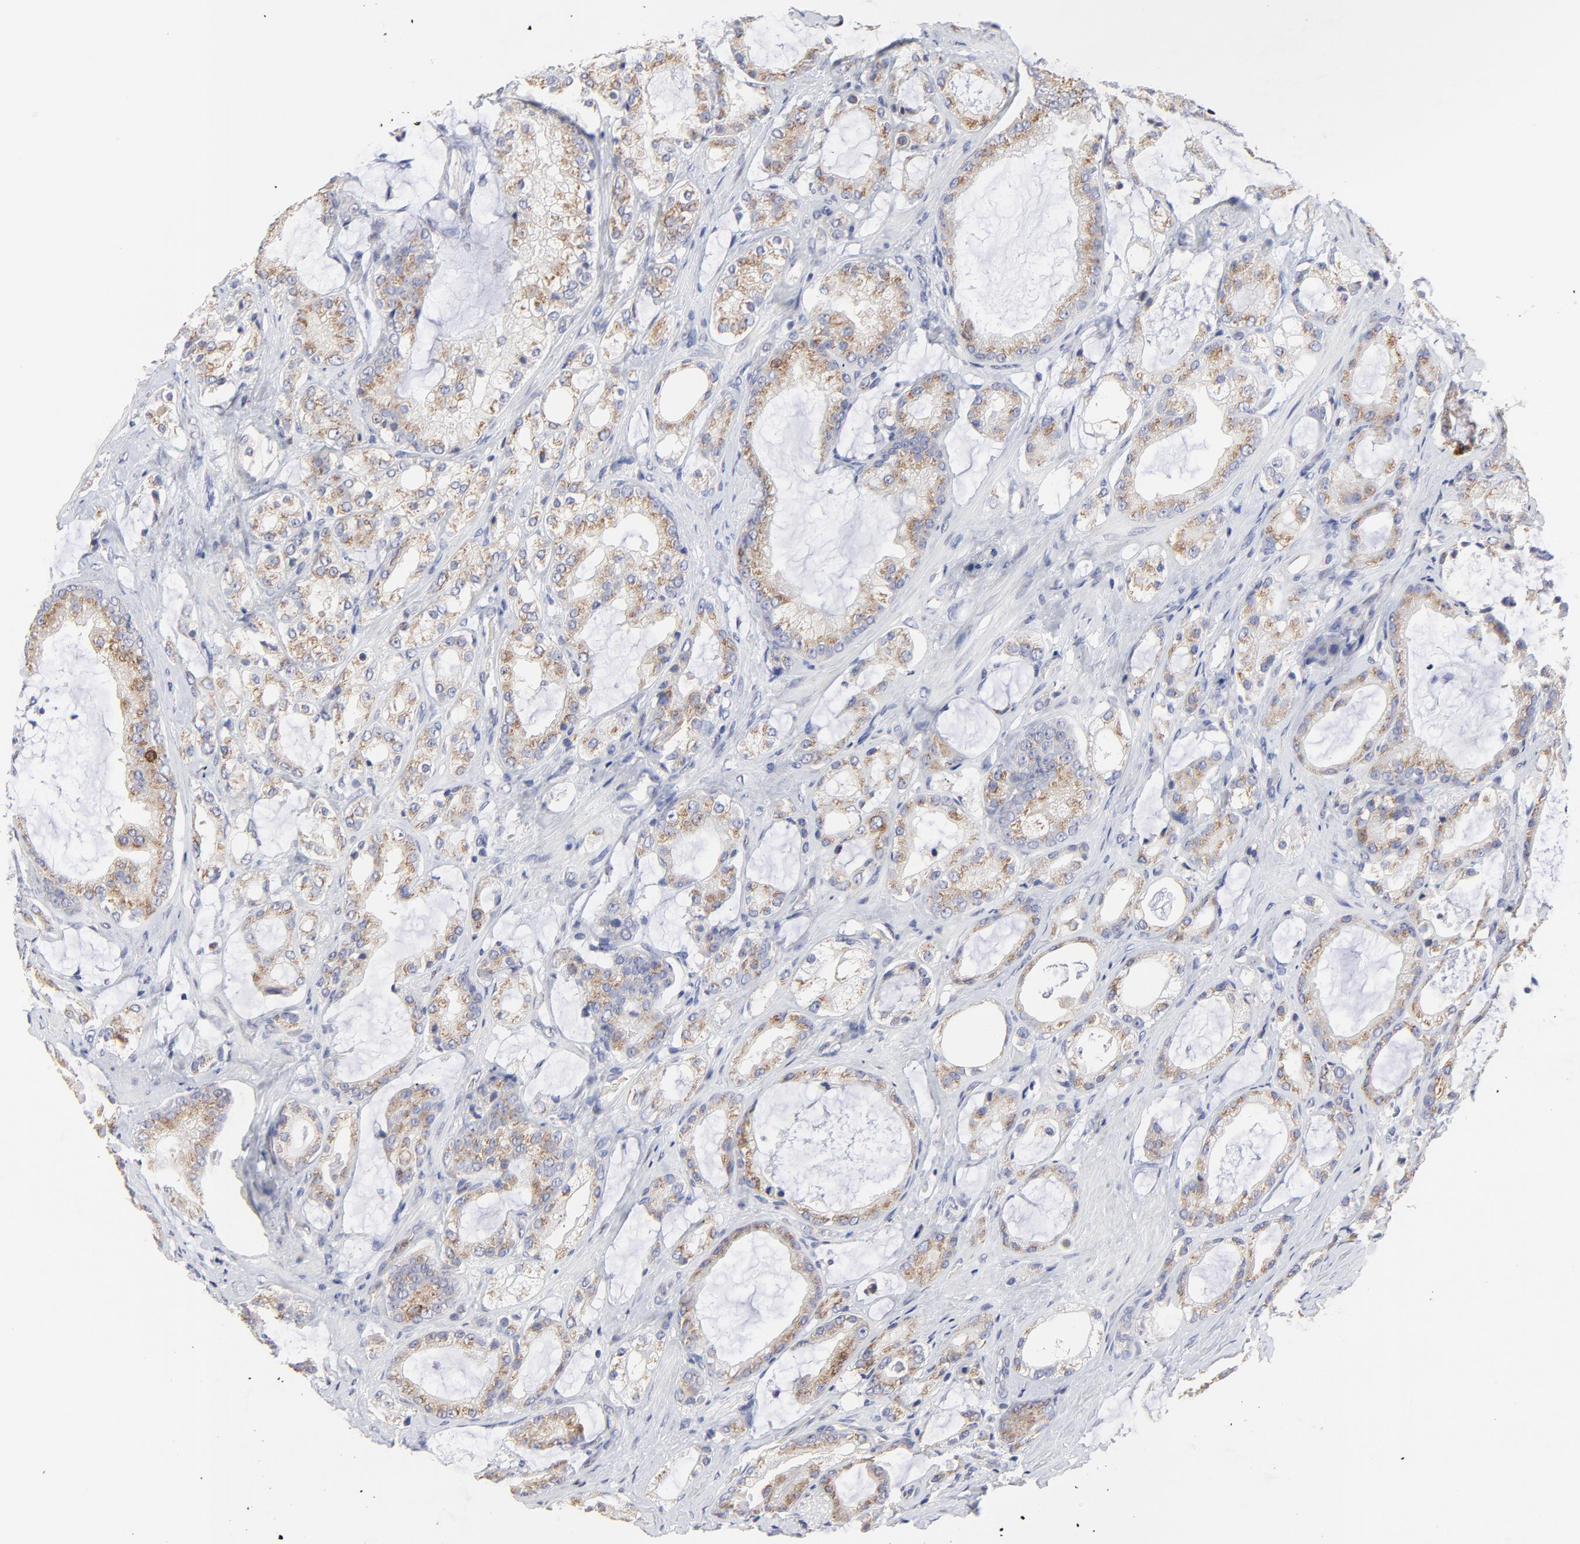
{"staining": {"intensity": "weak", "quantity": "25%-75%", "location": "cytoplasmic/membranous"}, "tissue": "prostate cancer", "cell_type": "Tumor cells", "image_type": "cancer", "snomed": [{"axis": "morphology", "description": "Adenocarcinoma, Medium grade"}, {"axis": "topography", "description": "Prostate"}], "caption": "The photomicrograph reveals immunohistochemical staining of medium-grade adenocarcinoma (prostate). There is weak cytoplasmic/membranous positivity is seen in about 25%-75% of tumor cells.", "gene": "NCAPH", "patient": {"sex": "male", "age": 70}}